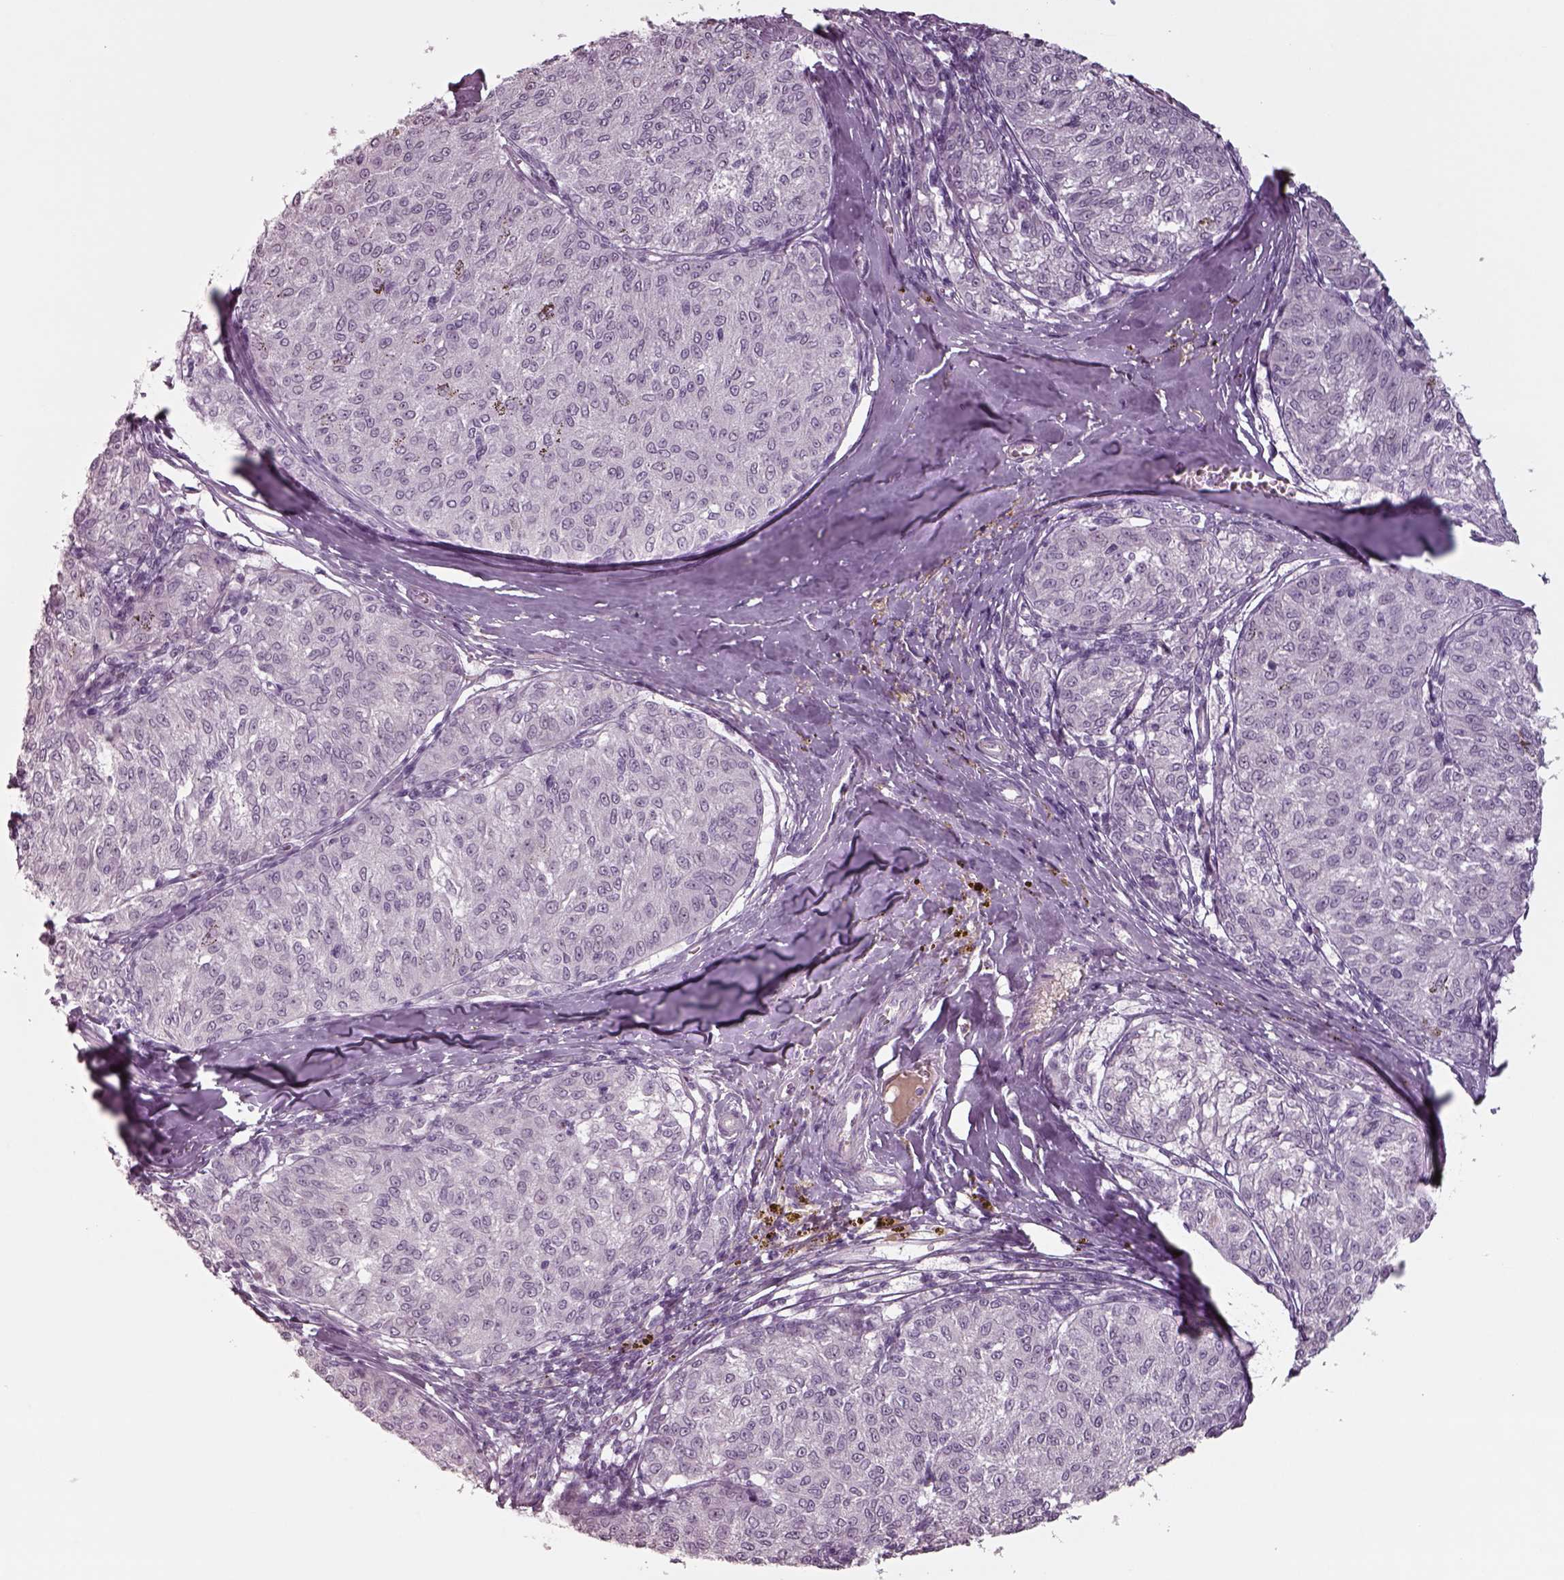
{"staining": {"intensity": "negative", "quantity": "none", "location": "none"}, "tissue": "melanoma", "cell_type": "Tumor cells", "image_type": "cancer", "snomed": [{"axis": "morphology", "description": "Malignant melanoma, NOS"}, {"axis": "topography", "description": "Skin"}], "caption": "There is no significant positivity in tumor cells of melanoma.", "gene": "SEPTIN14", "patient": {"sex": "female", "age": 72}}